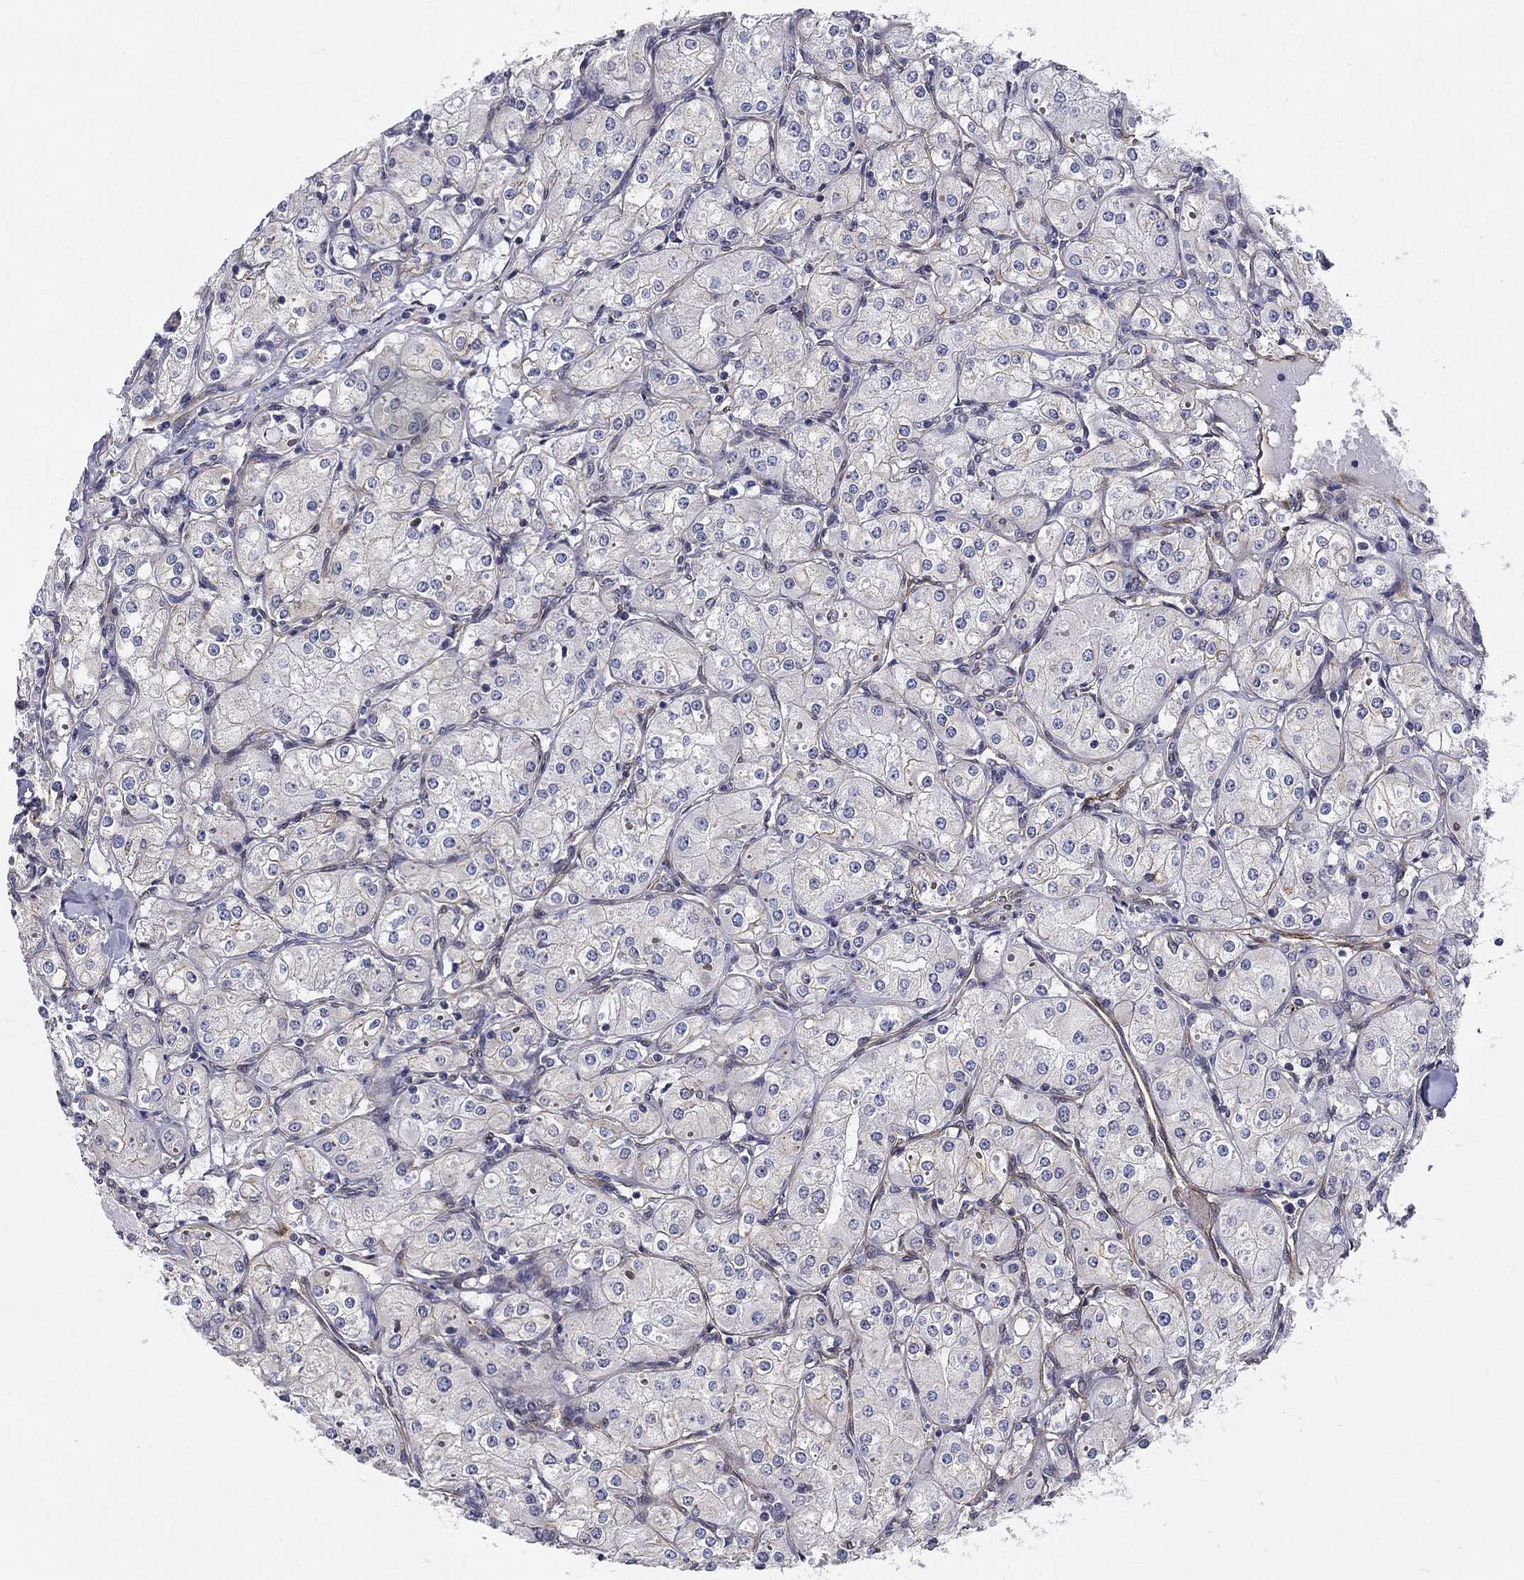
{"staining": {"intensity": "moderate", "quantity": "<25%", "location": "cytoplasmic/membranous"}, "tissue": "renal cancer", "cell_type": "Tumor cells", "image_type": "cancer", "snomed": [{"axis": "morphology", "description": "Adenocarcinoma, NOS"}, {"axis": "topography", "description": "Kidney"}], "caption": "An immunohistochemistry histopathology image of tumor tissue is shown. Protein staining in brown labels moderate cytoplasmic/membranous positivity in renal adenocarcinoma within tumor cells.", "gene": "SYNC", "patient": {"sex": "male", "age": 77}}